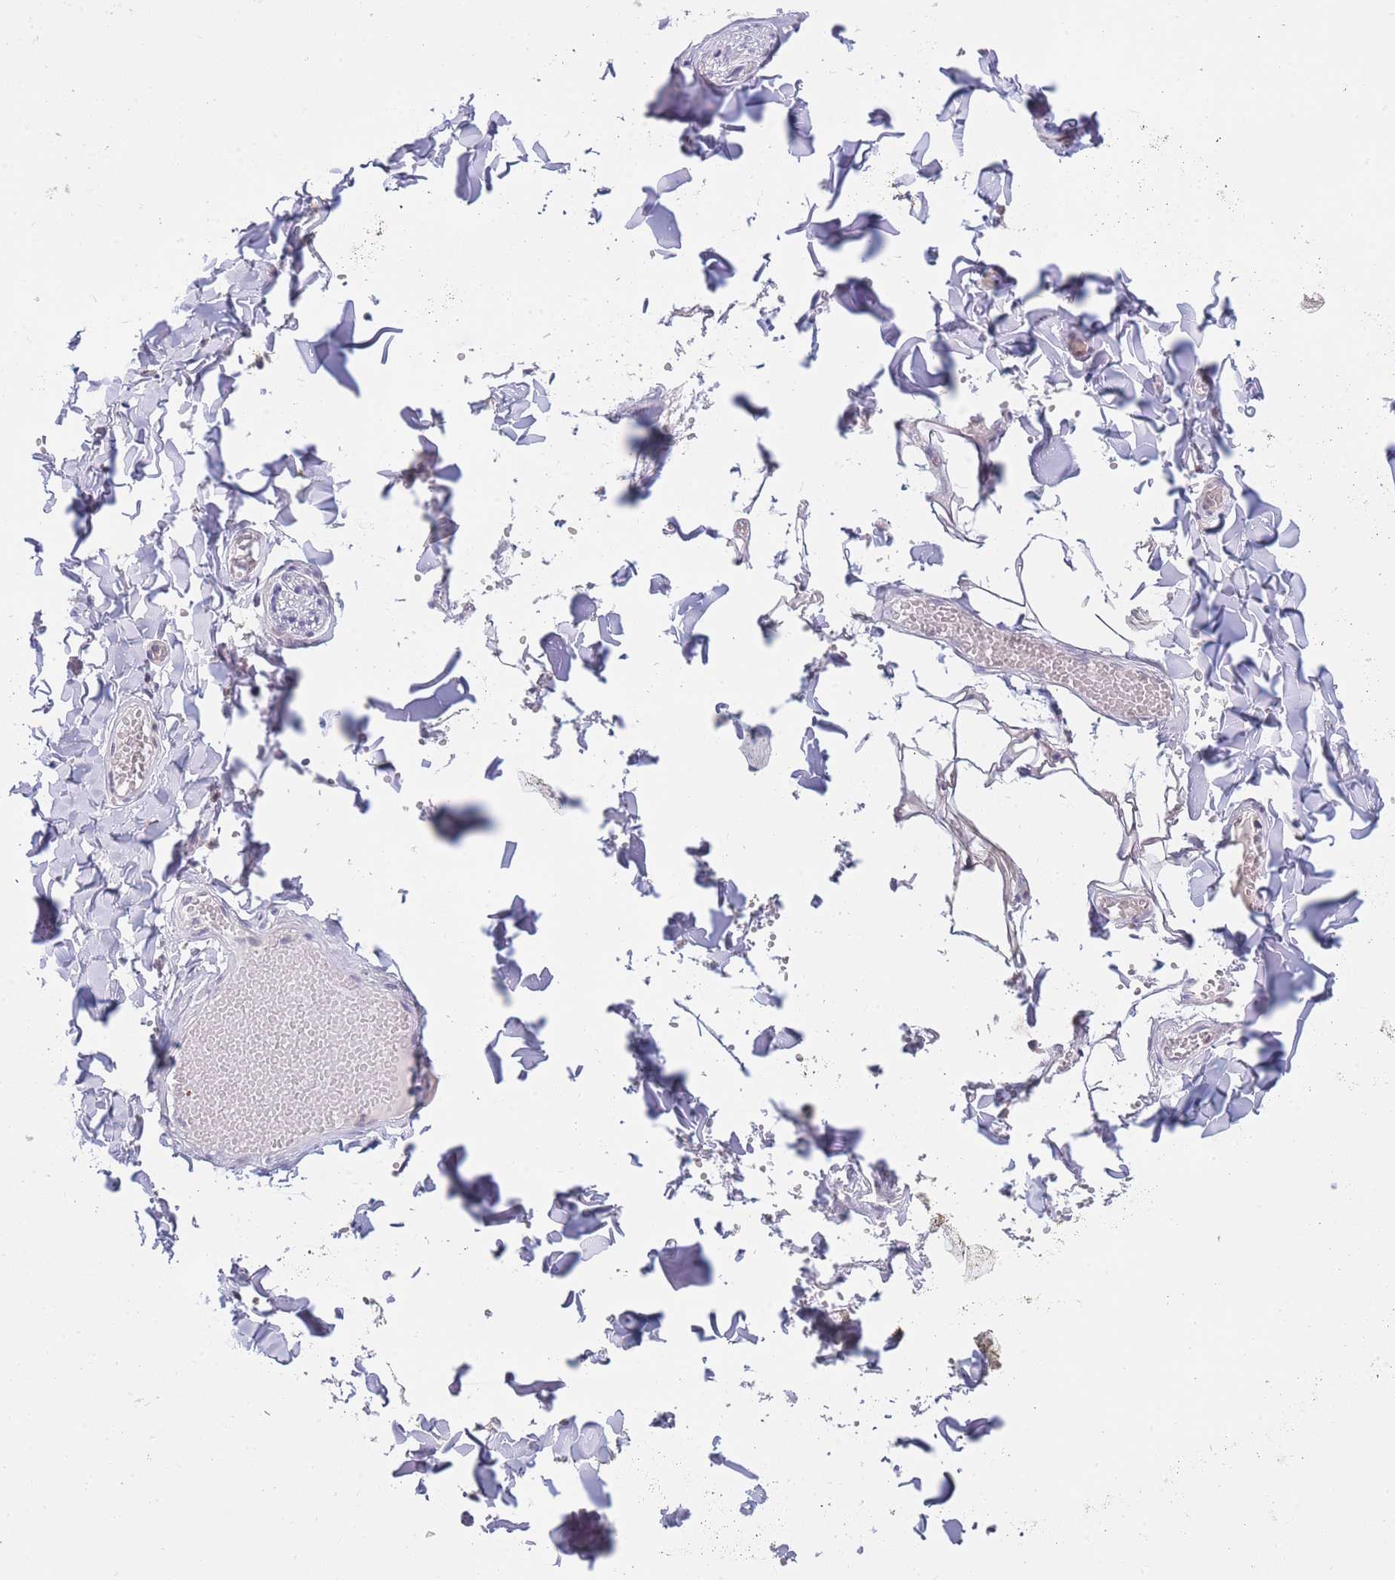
{"staining": {"intensity": "negative", "quantity": "none", "location": "none"}, "tissue": "adipose tissue", "cell_type": "Adipocytes", "image_type": "normal", "snomed": [{"axis": "morphology", "description": "Normal tissue, NOS"}, {"axis": "topography", "description": "Salivary gland"}, {"axis": "topography", "description": "Peripheral nerve tissue"}], "caption": "Immunohistochemistry micrograph of benign human adipose tissue stained for a protein (brown), which displays no positivity in adipocytes. (Brightfield microscopy of DAB (3,3'-diaminobenzidine) IHC at high magnification).", "gene": "GOLGA6L1", "patient": {"sex": "male", "age": 38}}